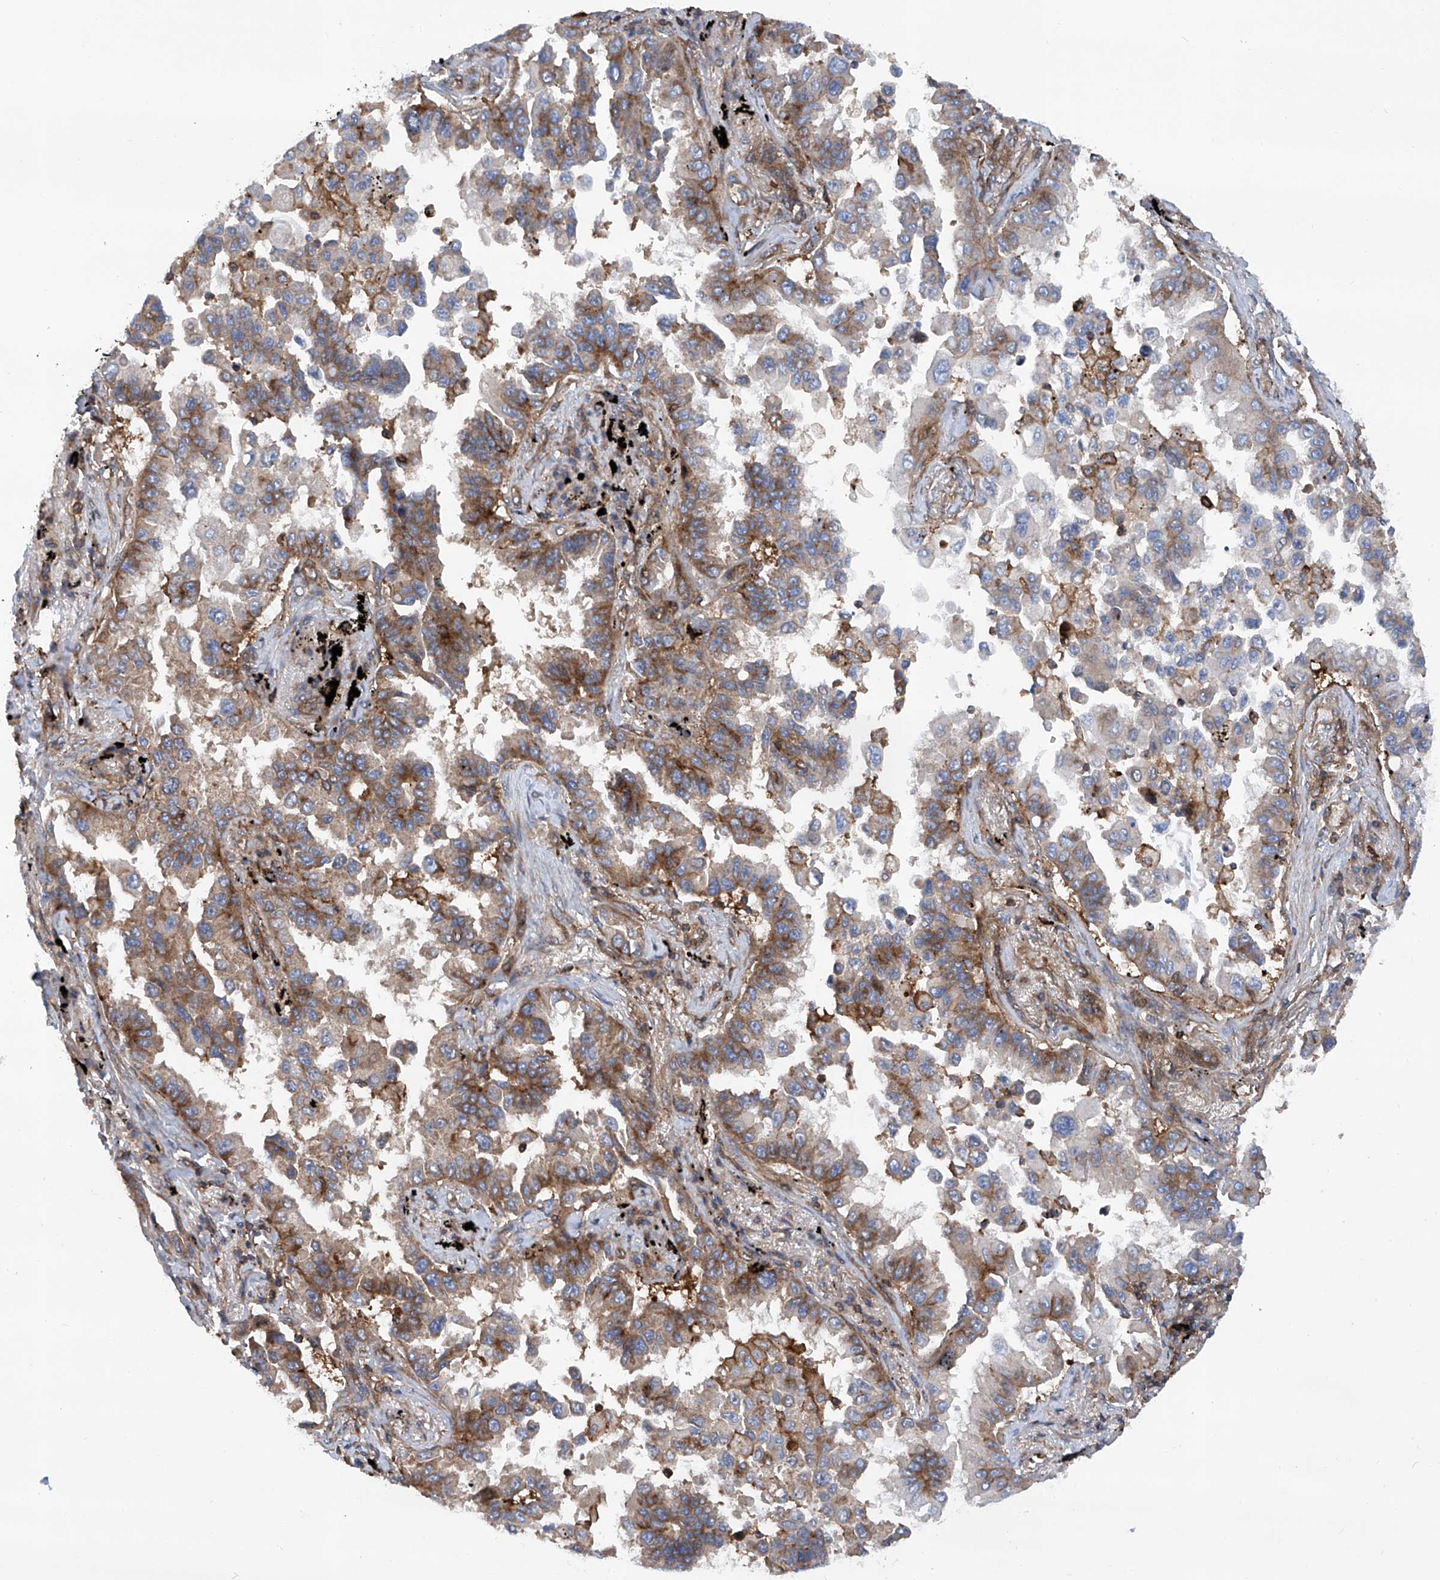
{"staining": {"intensity": "moderate", "quantity": "25%-75%", "location": "cytoplasmic/membranous"}, "tissue": "lung cancer", "cell_type": "Tumor cells", "image_type": "cancer", "snomed": [{"axis": "morphology", "description": "Adenocarcinoma, NOS"}, {"axis": "topography", "description": "Lung"}], "caption": "A medium amount of moderate cytoplasmic/membranous expression is appreciated in about 25%-75% of tumor cells in lung adenocarcinoma tissue.", "gene": "SMAP1", "patient": {"sex": "female", "age": 67}}